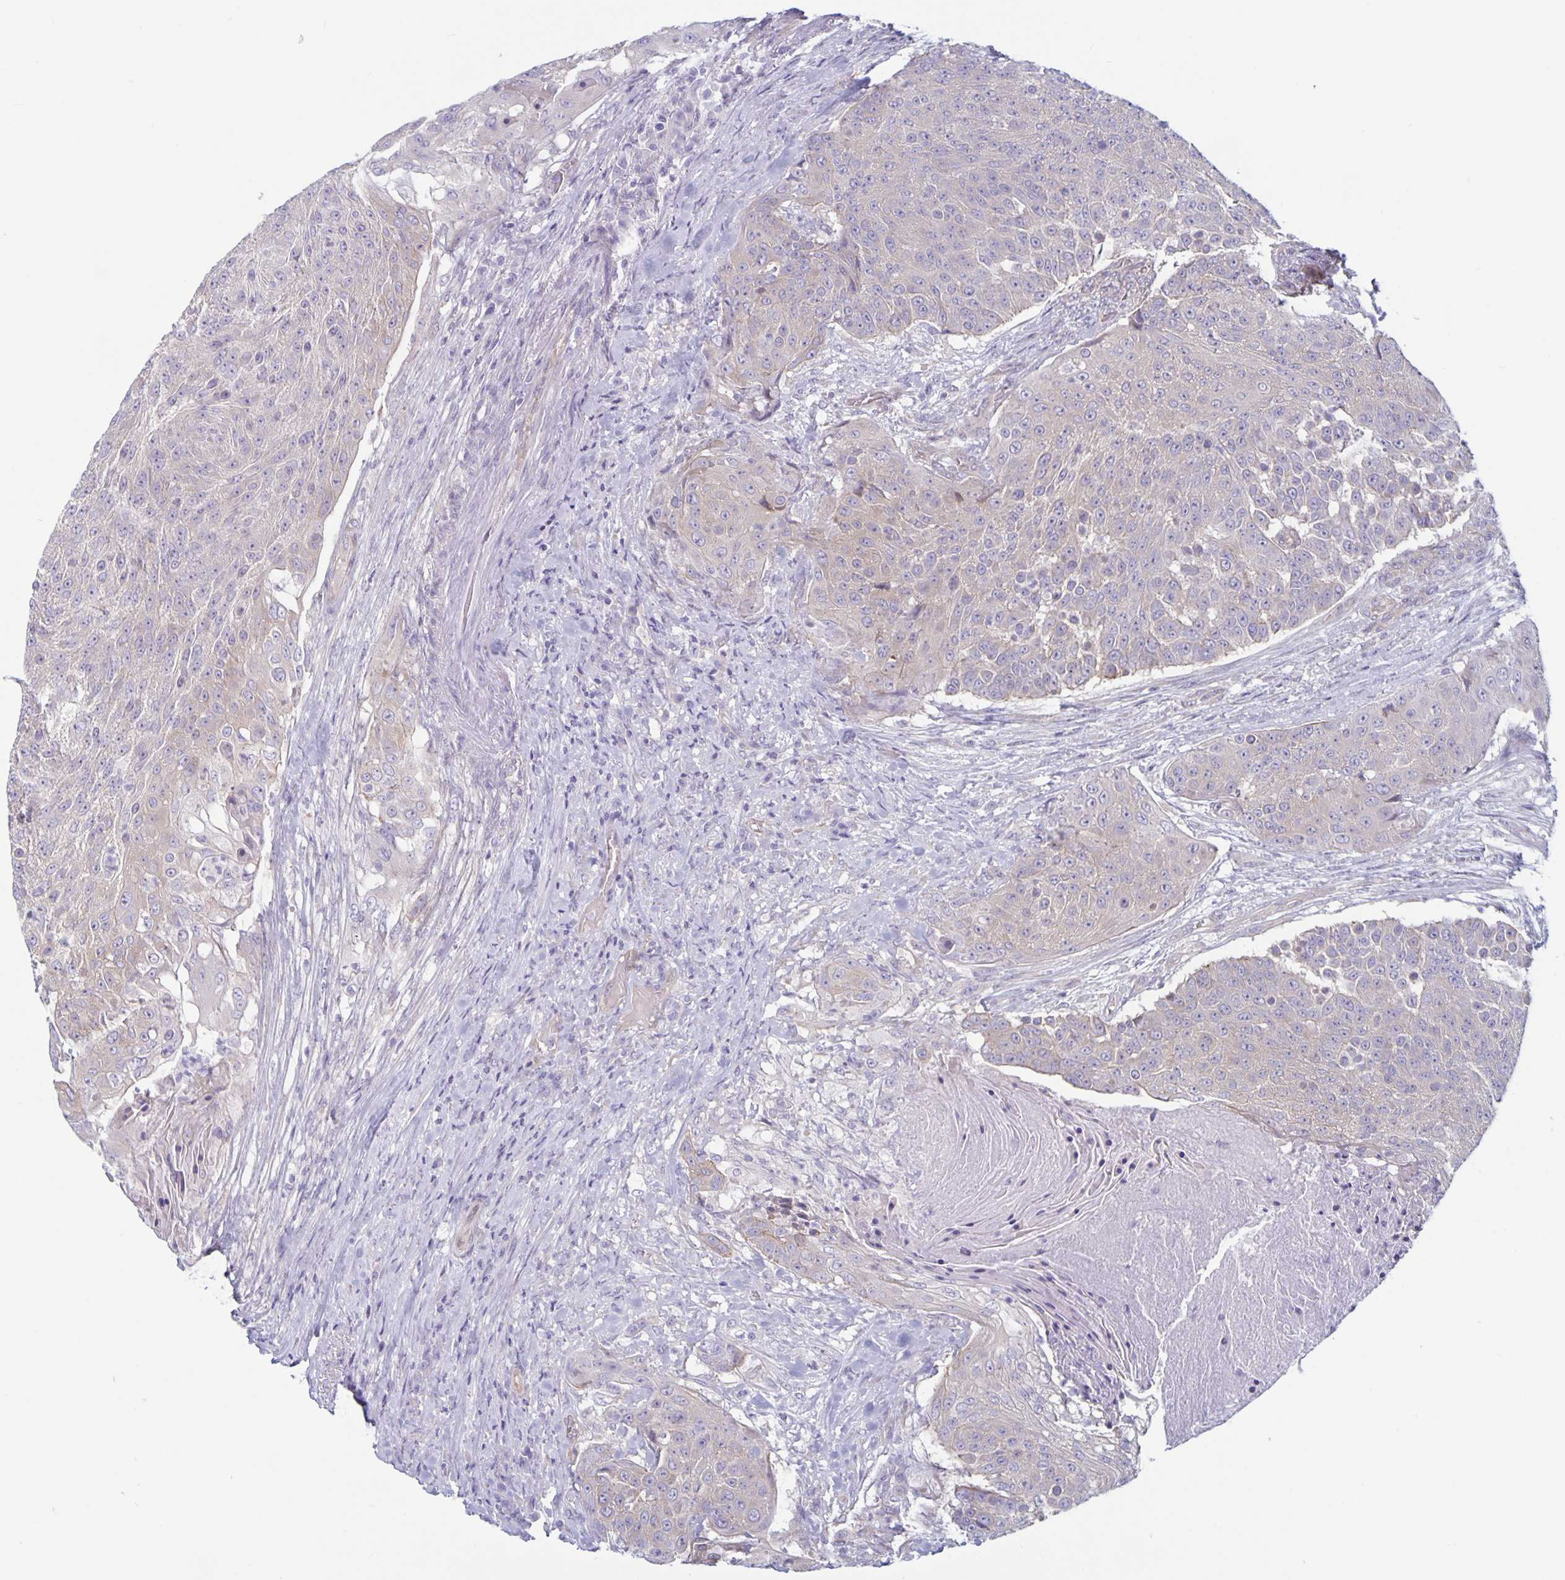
{"staining": {"intensity": "negative", "quantity": "none", "location": "none"}, "tissue": "urothelial cancer", "cell_type": "Tumor cells", "image_type": "cancer", "snomed": [{"axis": "morphology", "description": "Urothelial carcinoma, High grade"}, {"axis": "topography", "description": "Urinary bladder"}], "caption": "The photomicrograph shows no significant positivity in tumor cells of urothelial cancer. The staining was performed using DAB (3,3'-diaminobenzidine) to visualize the protein expression in brown, while the nuclei were stained in blue with hematoxylin (Magnification: 20x).", "gene": "PLCB3", "patient": {"sex": "female", "age": 63}}